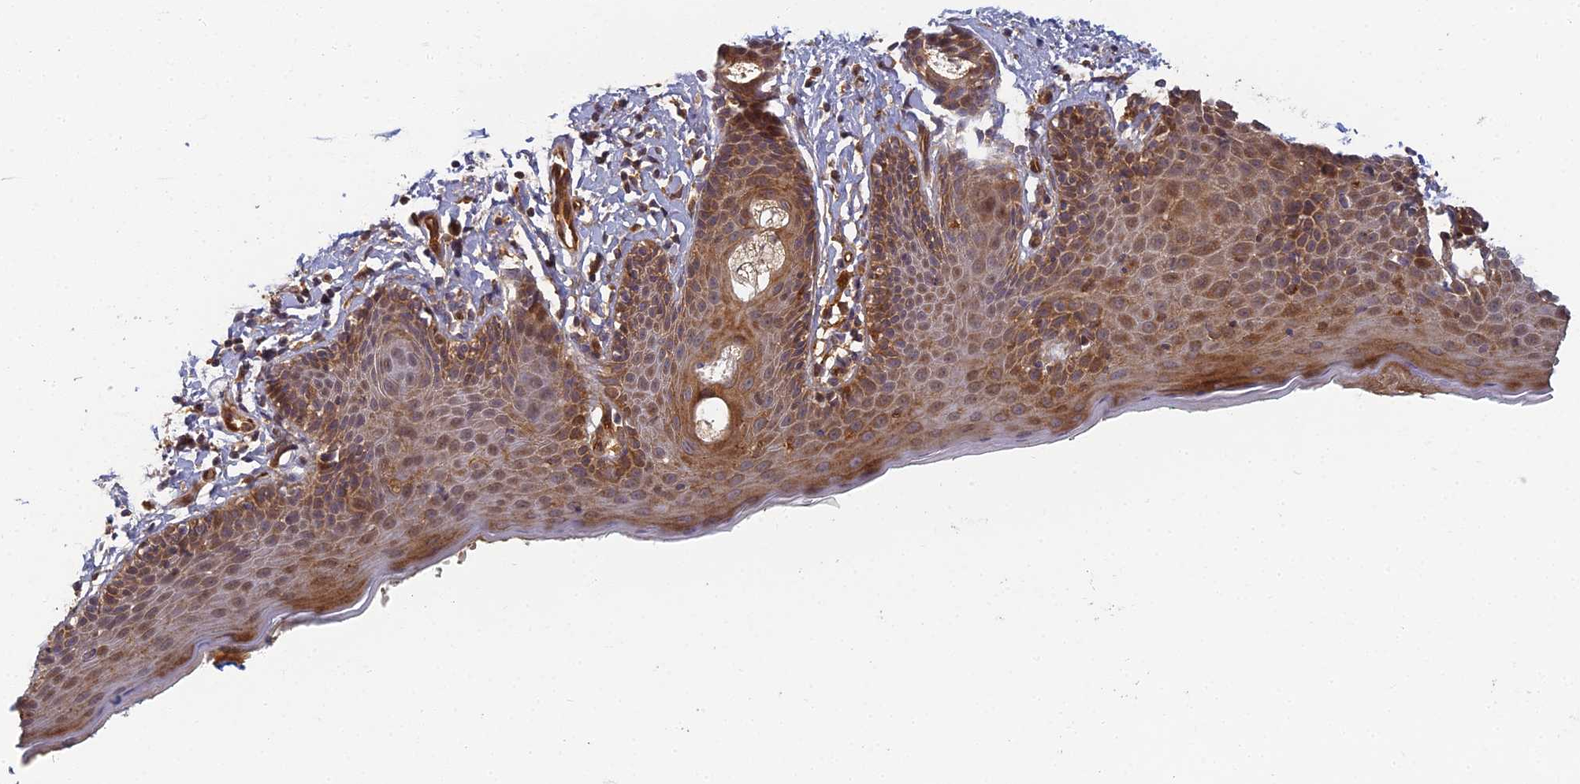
{"staining": {"intensity": "moderate", "quantity": ">75%", "location": "cytoplasmic/membranous"}, "tissue": "skin", "cell_type": "Epidermal cells", "image_type": "normal", "snomed": [{"axis": "morphology", "description": "Normal tissue, NOS"}, {"axis": "topography", "description": "Vulva"}], "caption": "The photomicrograph exhibits a brown stain indicating the presence of a protein in the cytoplasmic/membranous of epidermal cells in skin.", "gene": "INO80D", "patient": {"sex": "female", "age": 66}}